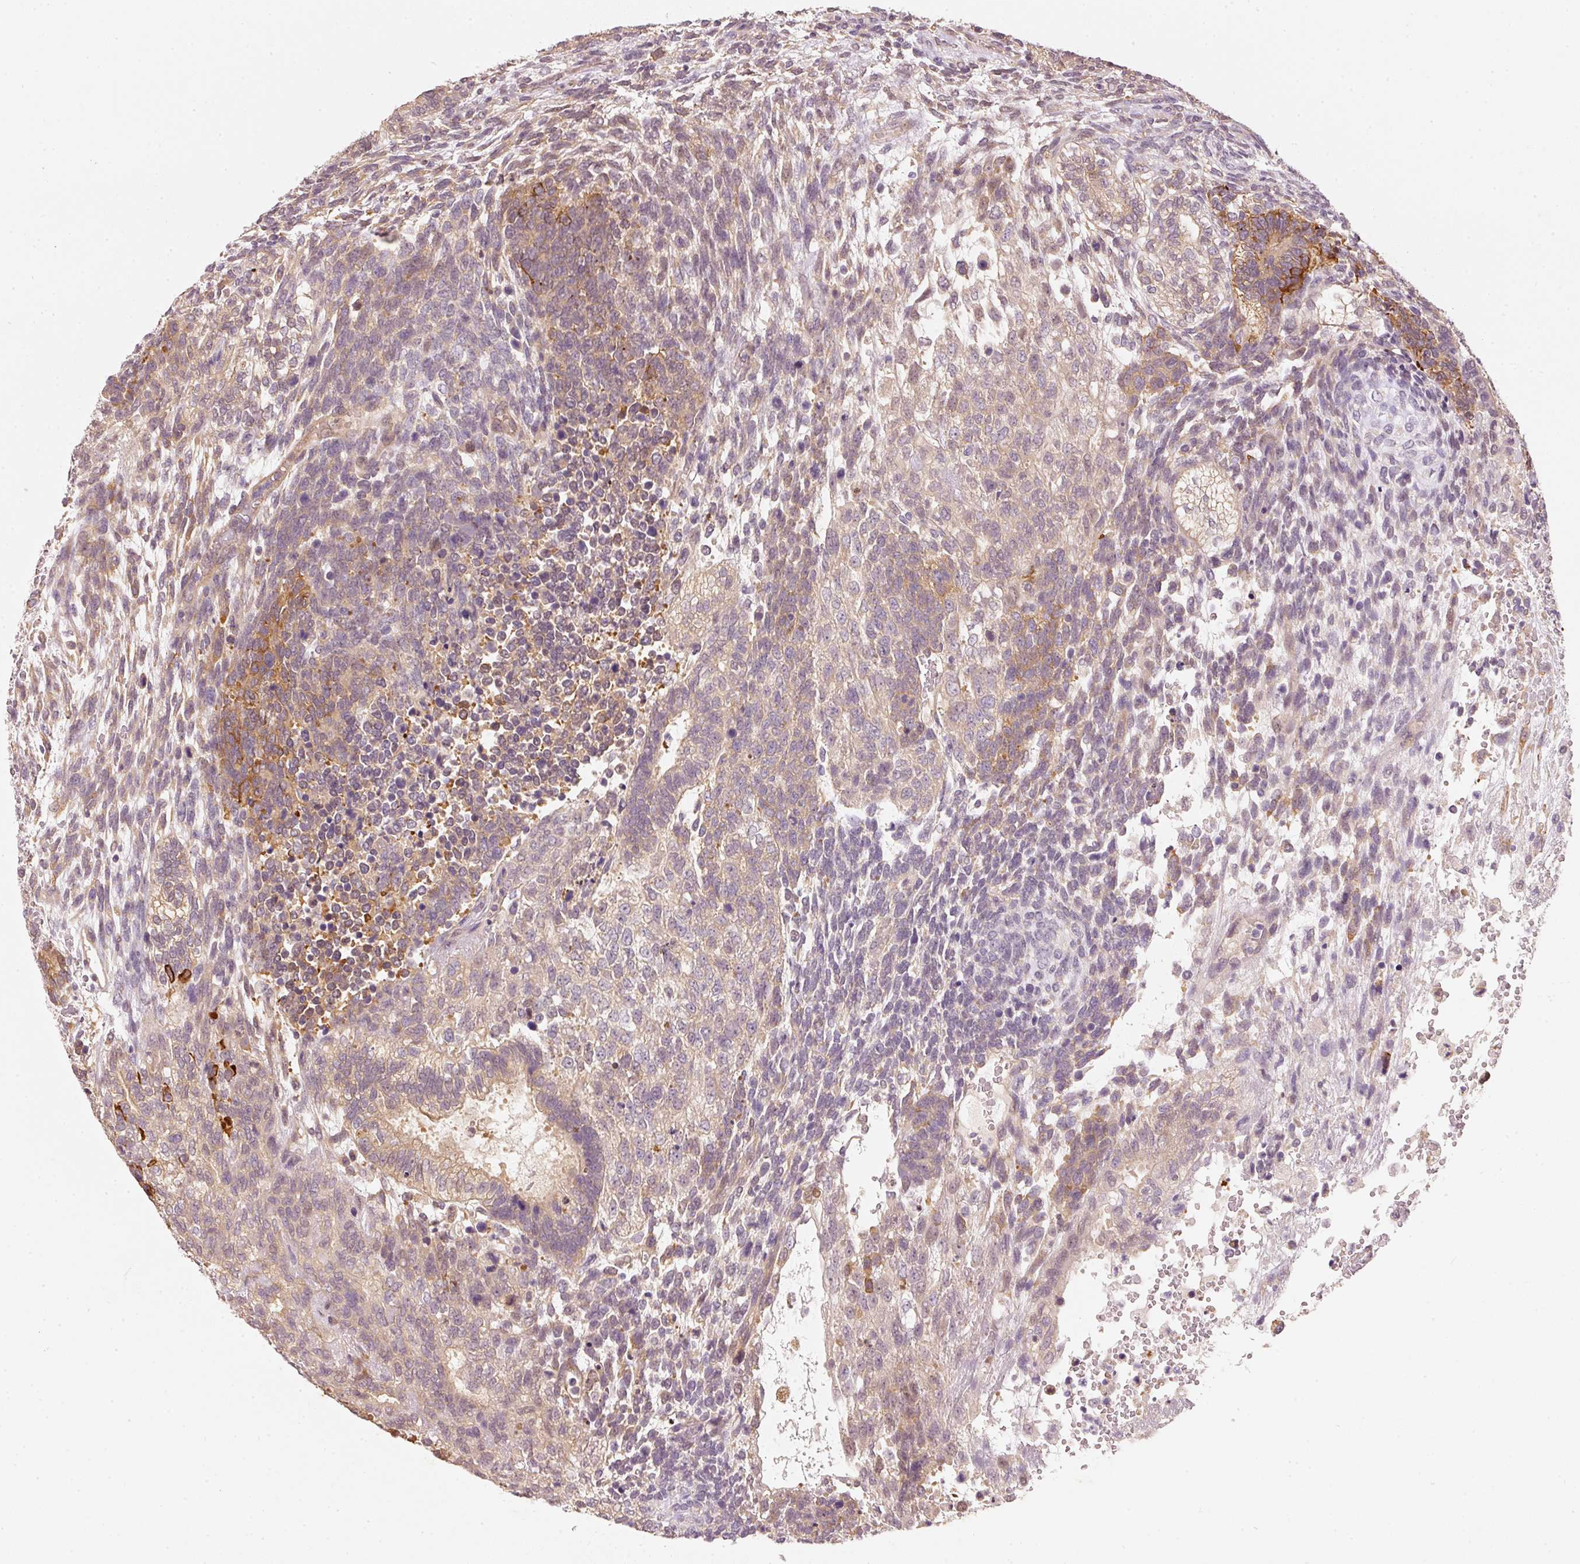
{"staining": {"intensity": "weak", "quantity": ">75%", "location": "cytoplasmic/membranous"}, "tissue": "testis cancer", "cell_type": "Tumor cells", "image_type": "cancer", "snomed": [{"axis": "morphology", "description": "Carcinoma, Embryonal, NOS"}, {"axis": "topography", "description": "Testis"}], "caption": "Immunohistochemistry (DAB (3,3'-diaminobenzidine)) staining of human testis embryonal carcinoma demonstrates weak cytoplasmic/membranous protein staining in about >75% of tumor cells.", "gene": "RGL2", "patient": {"sex": "male", "age": 23}}